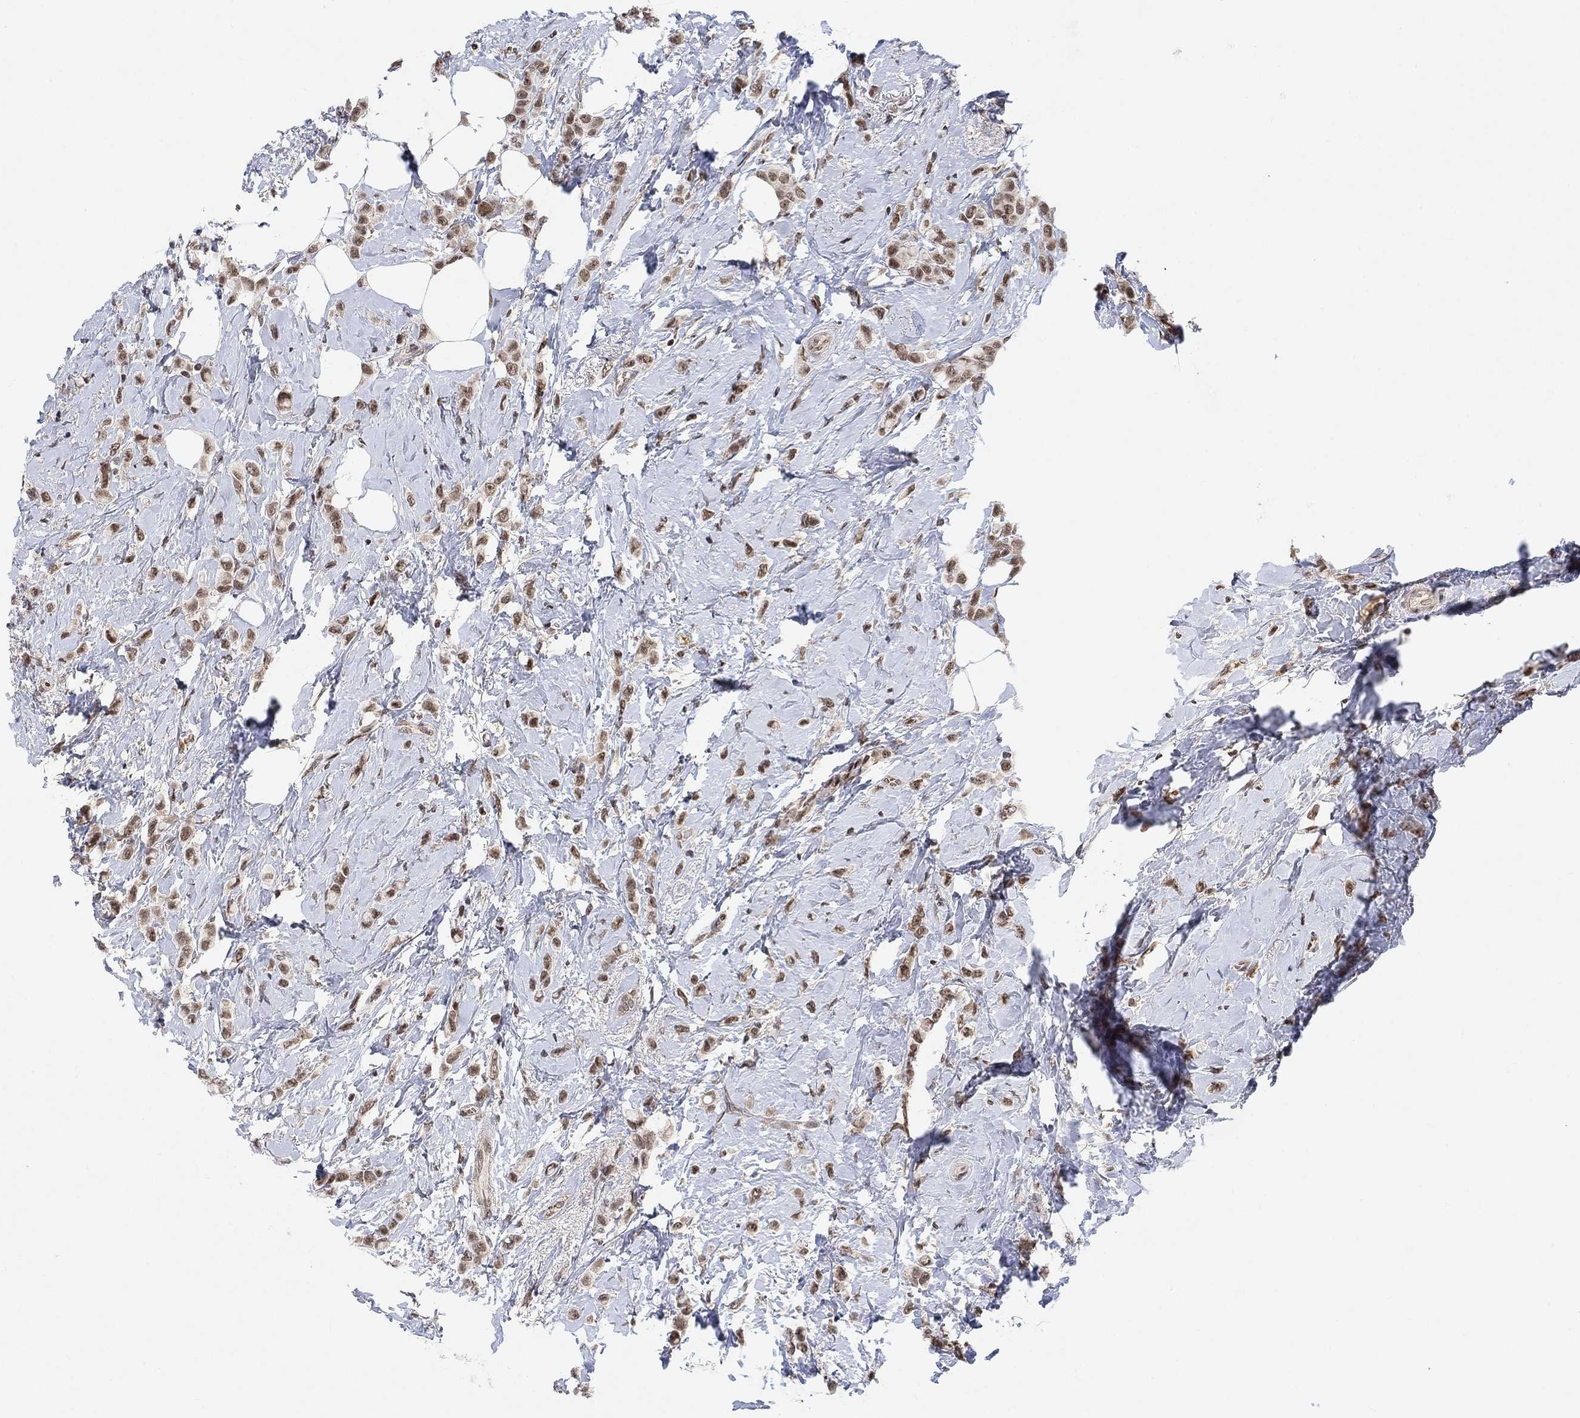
{"staining": {"intensity": "moderate", "quantity": ">75%", "location": "nuclear"}, "tissue": "breast cancer", "cell_type": "Tumor cells", "image_type": "cancer", "snomed": [{"axis": "morphology", "description": "Lobular carcinoma"}, {"axis": "topography", "description": "Breast"}], "caption": "Brown immunohistochemical staining in breast cancer exhibits moderate nuclear expression in about >75% of tumor cells.", "gene": "THAP8", "patient": {"sex": "female", "age": 66}}